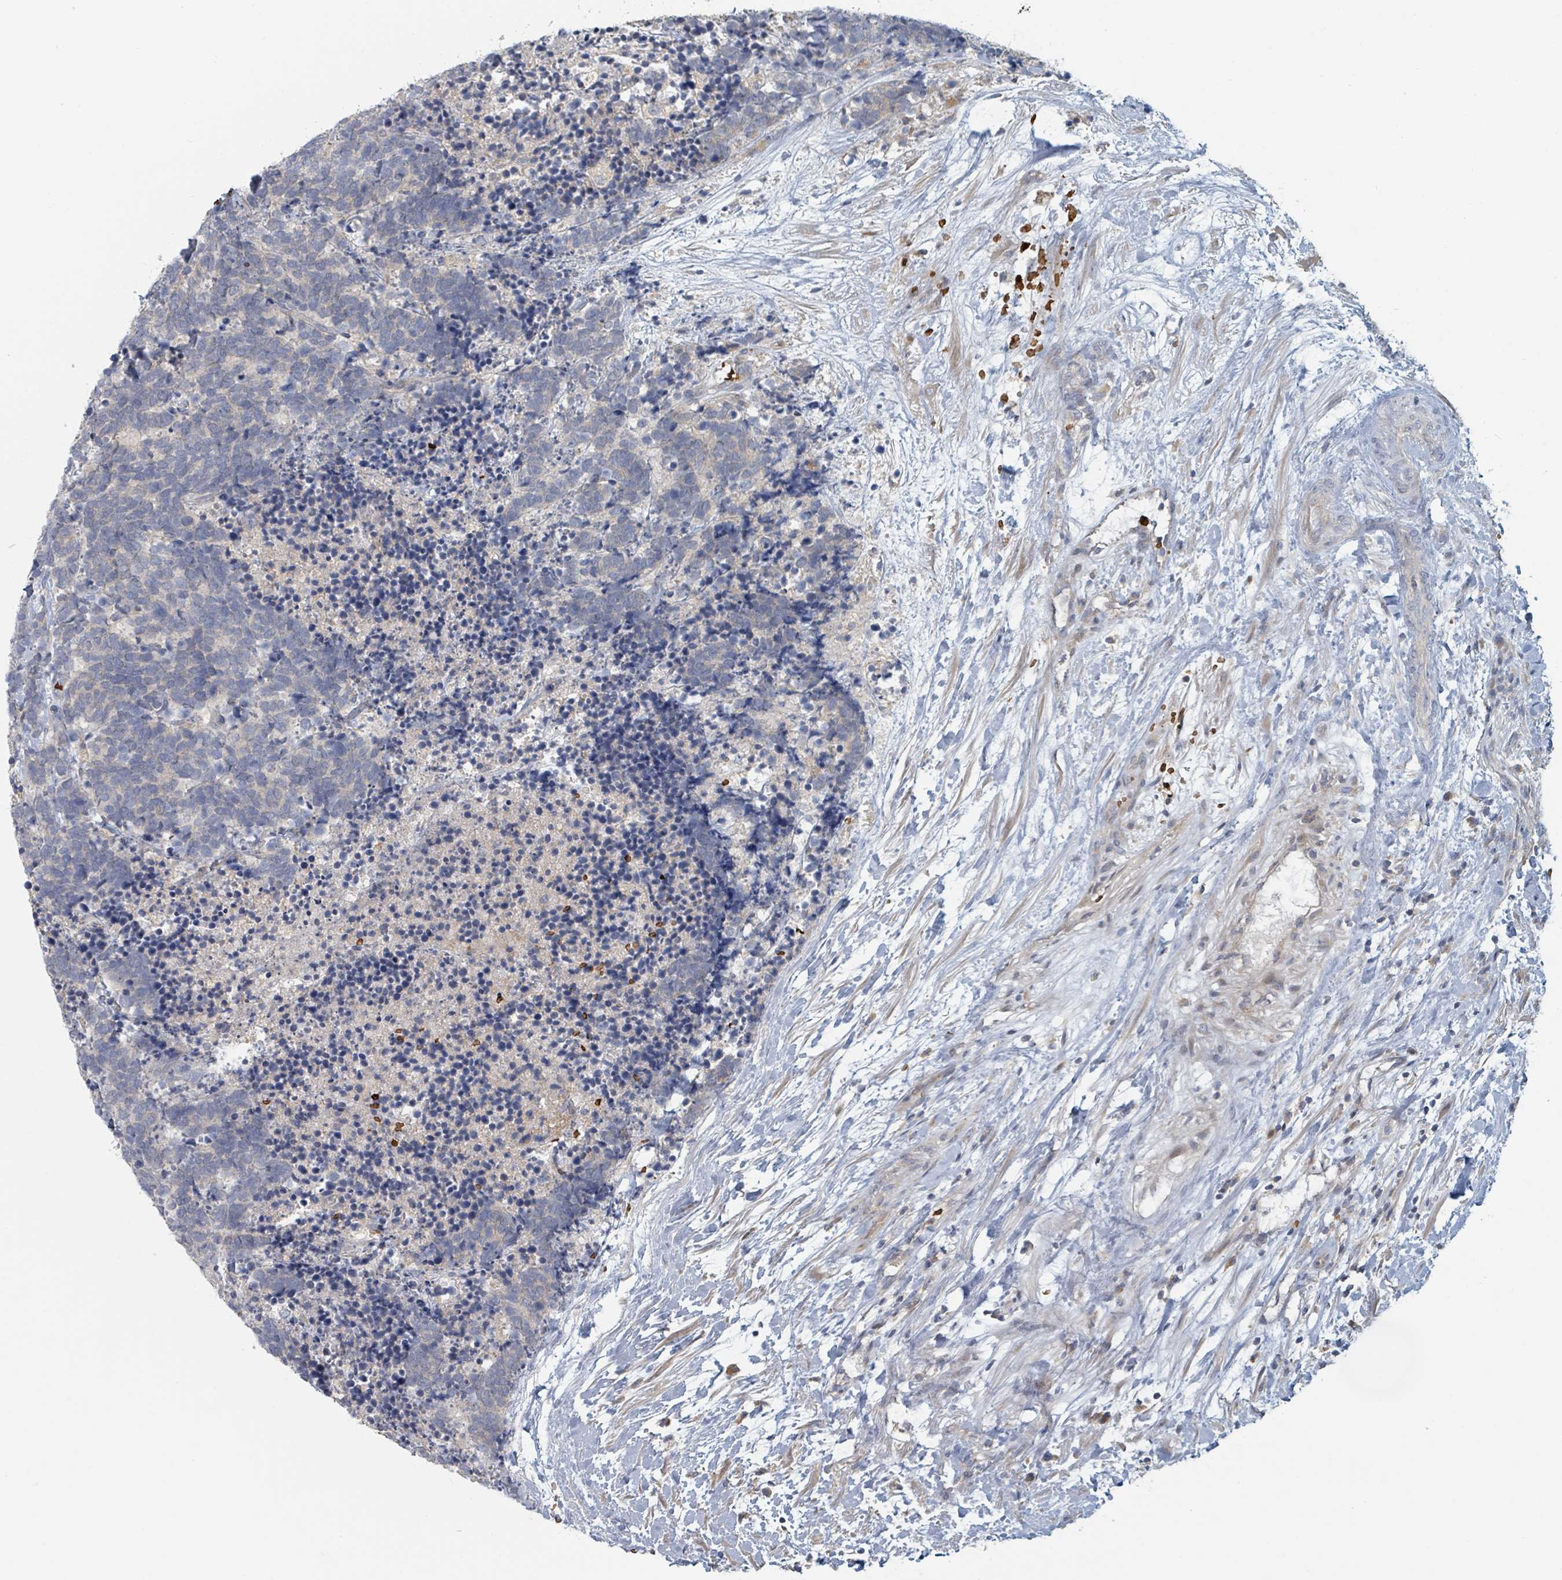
{"staining": {"intensity": "negative", "quantity": "none", "location": "none"}, "tissue": "carcinoid", "cell_type": "Tumor cells", "image_type": "cancer", "snomed": [{"axis": "morphology", "description": "Carcinoma, NOS"}, {"axis": "morphology", "description": "Carcinoid, malignant, NOS"}, {"axis": "topography", "description": "Prostate"}], "caption": "Histopathology image shows no protein staining in tumor cells of carcinoid tissue.", "gene": "TRPC4AP", "patient": {"sex": "male", "age": 57}}